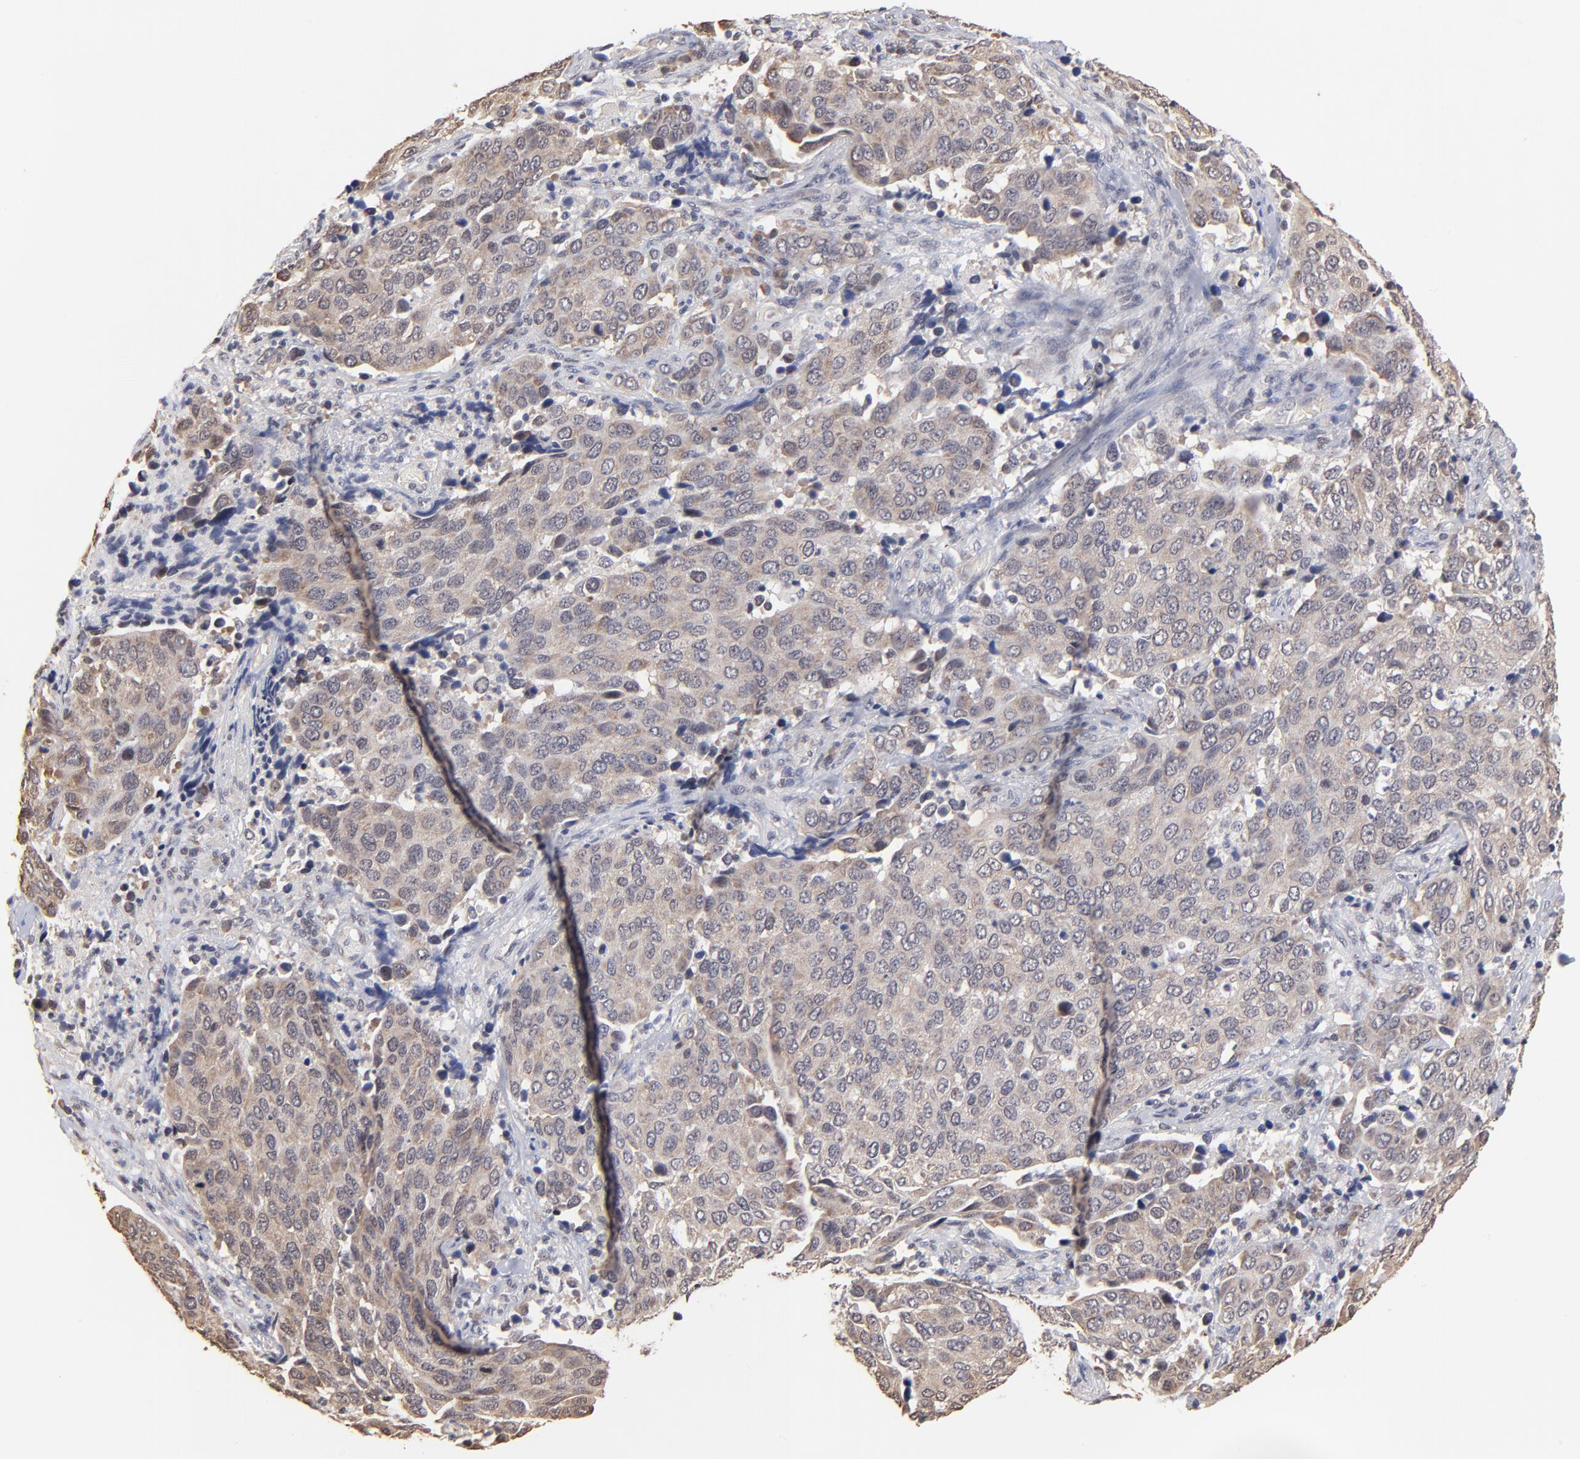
{"staining": {"intensity": "weak", "quantity": ">75%", "location": "cytoplasmic/membranous"}, "tissue": "cervical cancer", "cell_type": "Tumor cells", "image_type": "cancer", "snomed": [{"axis": "morphology", "description": "Squamous cell carcinoma, NOS"}, {"axis": "topography", "description": "Cervix"}], "caption": "Cervical cancer (squamous cell carcinoma) stained for a protein demonstrates weak cytoplasmic/membranous positivity in tumor cells.", "gene": "BRPF1", "patient": {"sex": "female", "age": 54}}